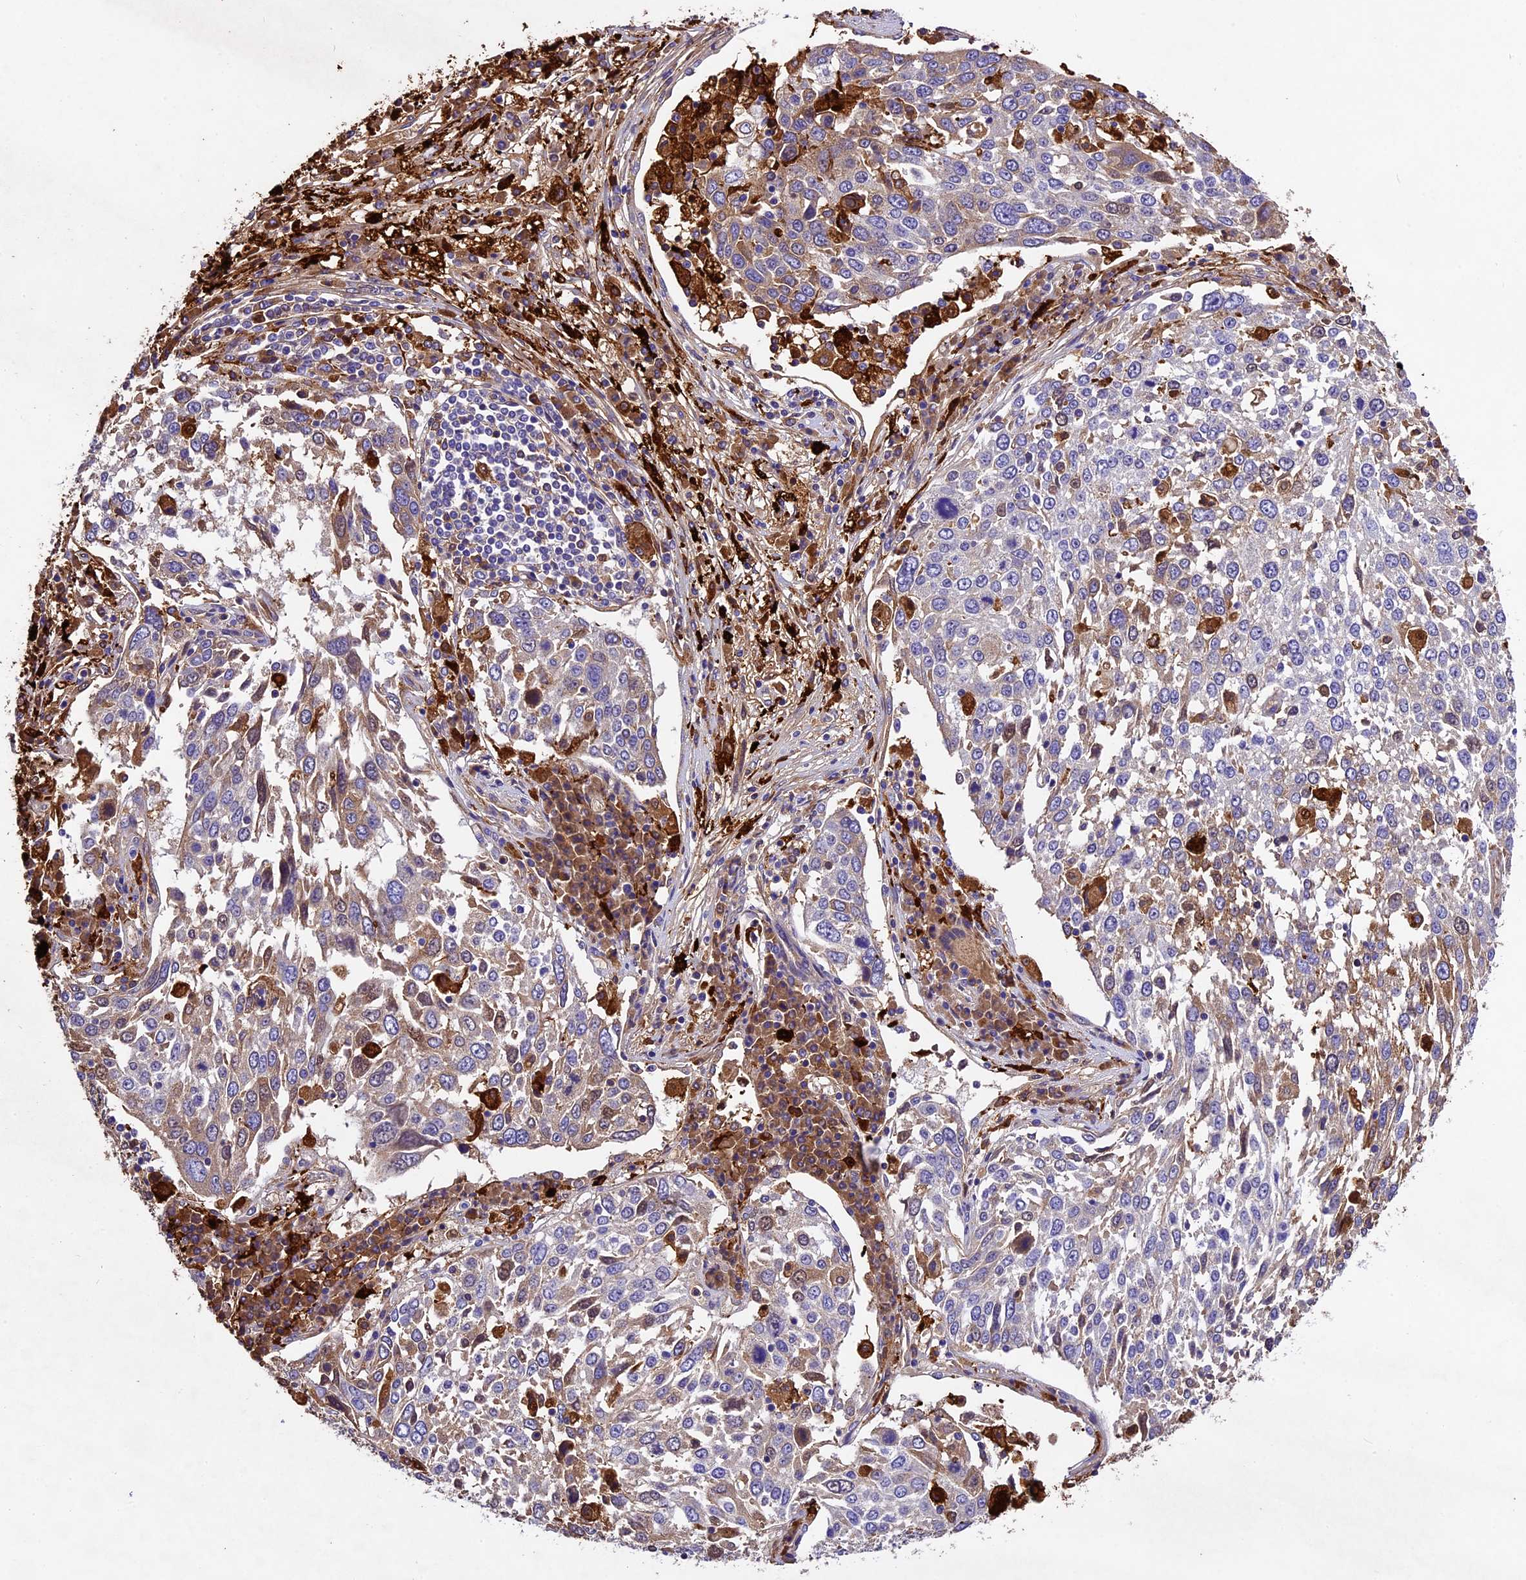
{"staining": {"intensity": "moderate", "quantity": "<25%", "location": "cytoplasmic/membranous"}, "tissue": "lung cancer", "cell_type": "Tumor cells", "image_type": "cancer", "snomed": [{"axis": "morphology", "description": "Squamous cell carcinoma, NOS"}, {"axis": "topography", "description": "Lung"}], "caption": "Immunohistochemical staining of squamous cell carcinoma (lung) displays low levels of moderate cytoplasmic/membranous staining in approximately <25% of tumor cells.", "gene": "CILP2", "patient": {"sex": "male", "age": 65}}